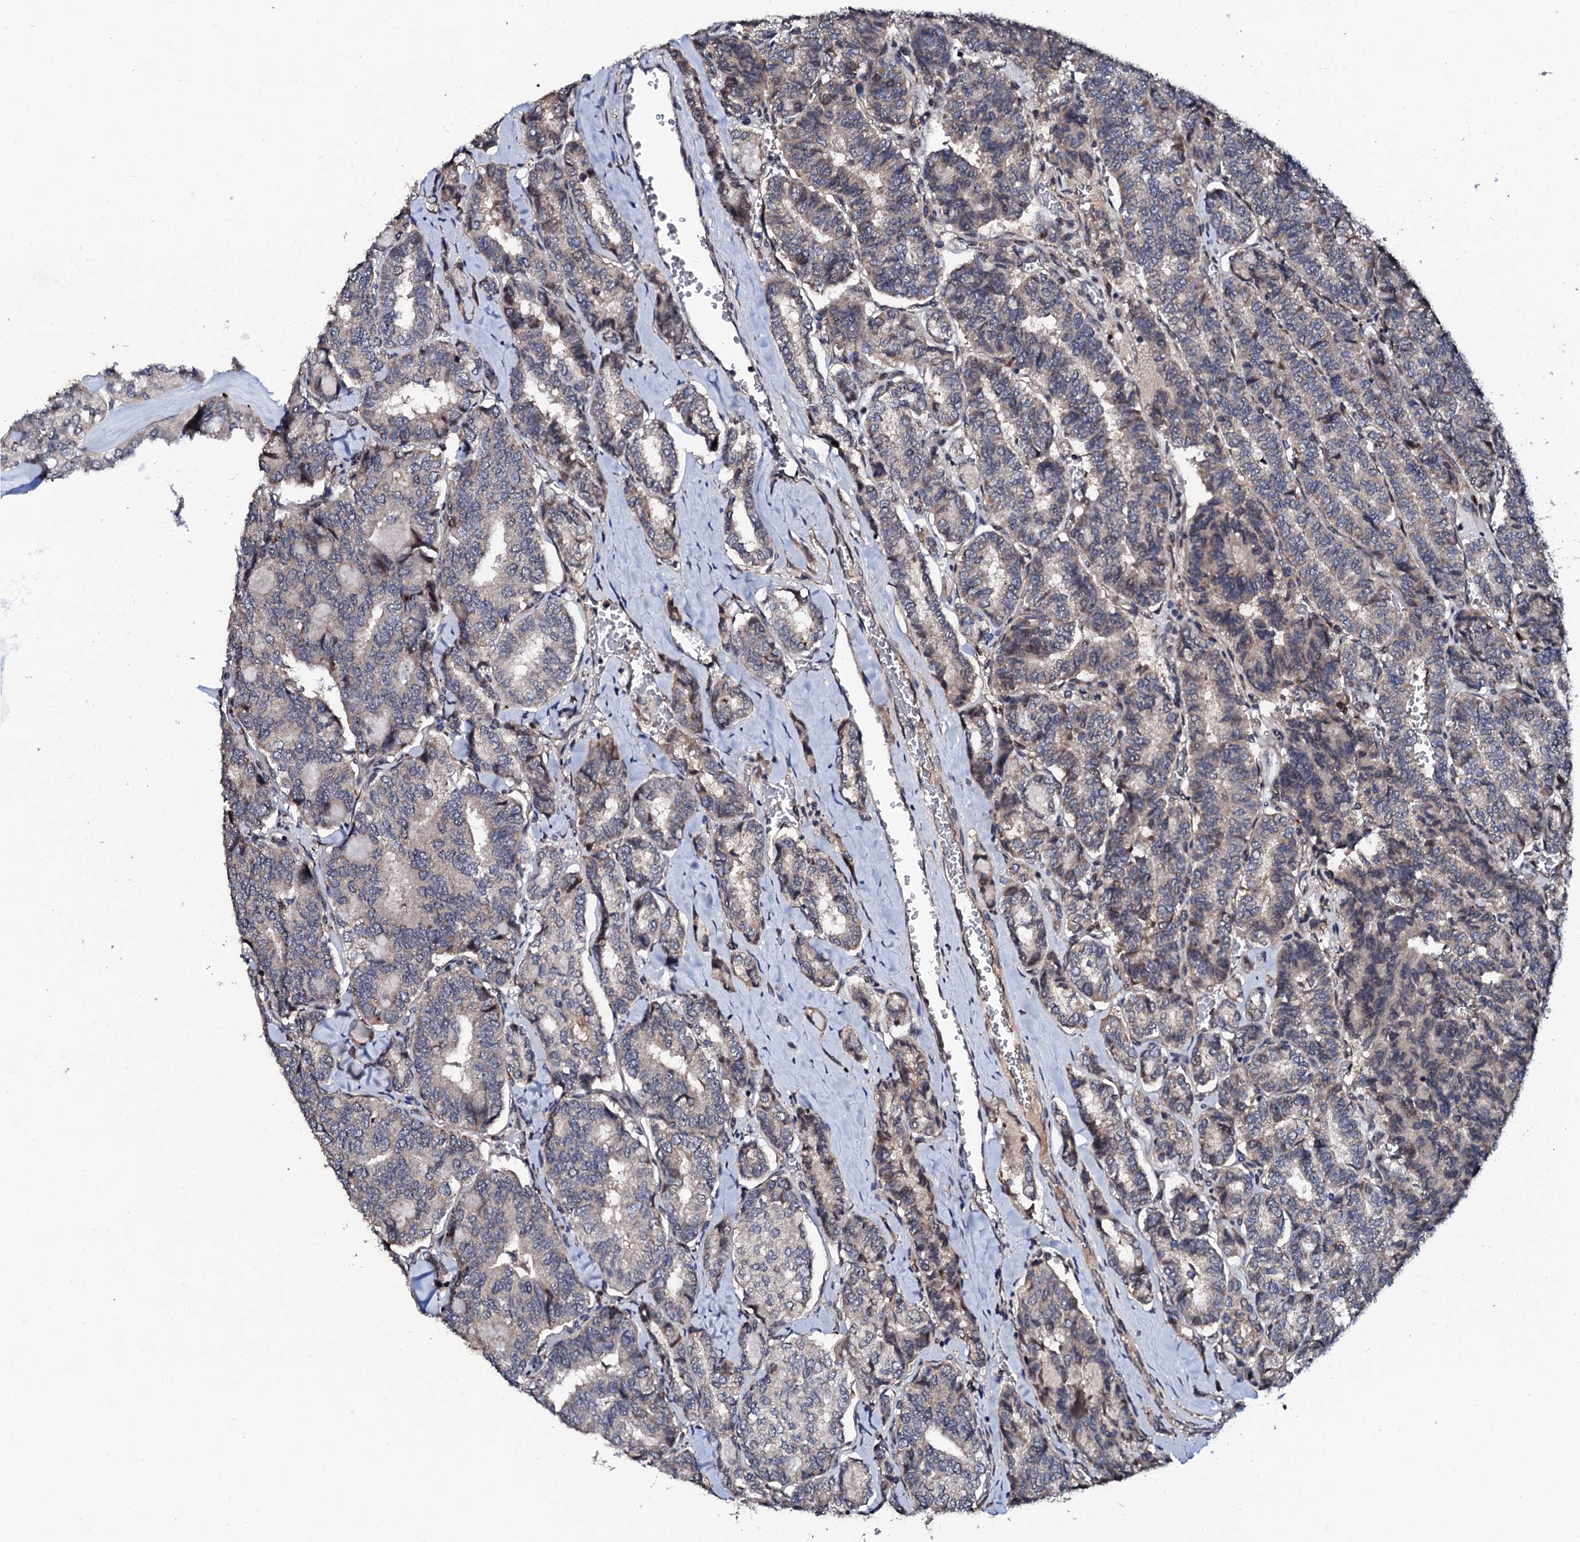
{"staining": {"intensity": "weak", "quantity": "<25%", "location": "cytoplasmic/membranous"}, "tissue": "thyroid cancer", "cell_type": "Tumor cells", "image_type": "cancer", "snomed": [{"axis": "morphology", "description": "Papillary adenocarcinoma, NOS"}, {"axis": "topography", "description": "Thyroid gland"}], "caption": "Immunohistochemical staining of human thyroid cancer demonstrates no significant expression in tumor cells.", "gene": "FAM111A", "patient": {"sex": "female", "age": 35}}